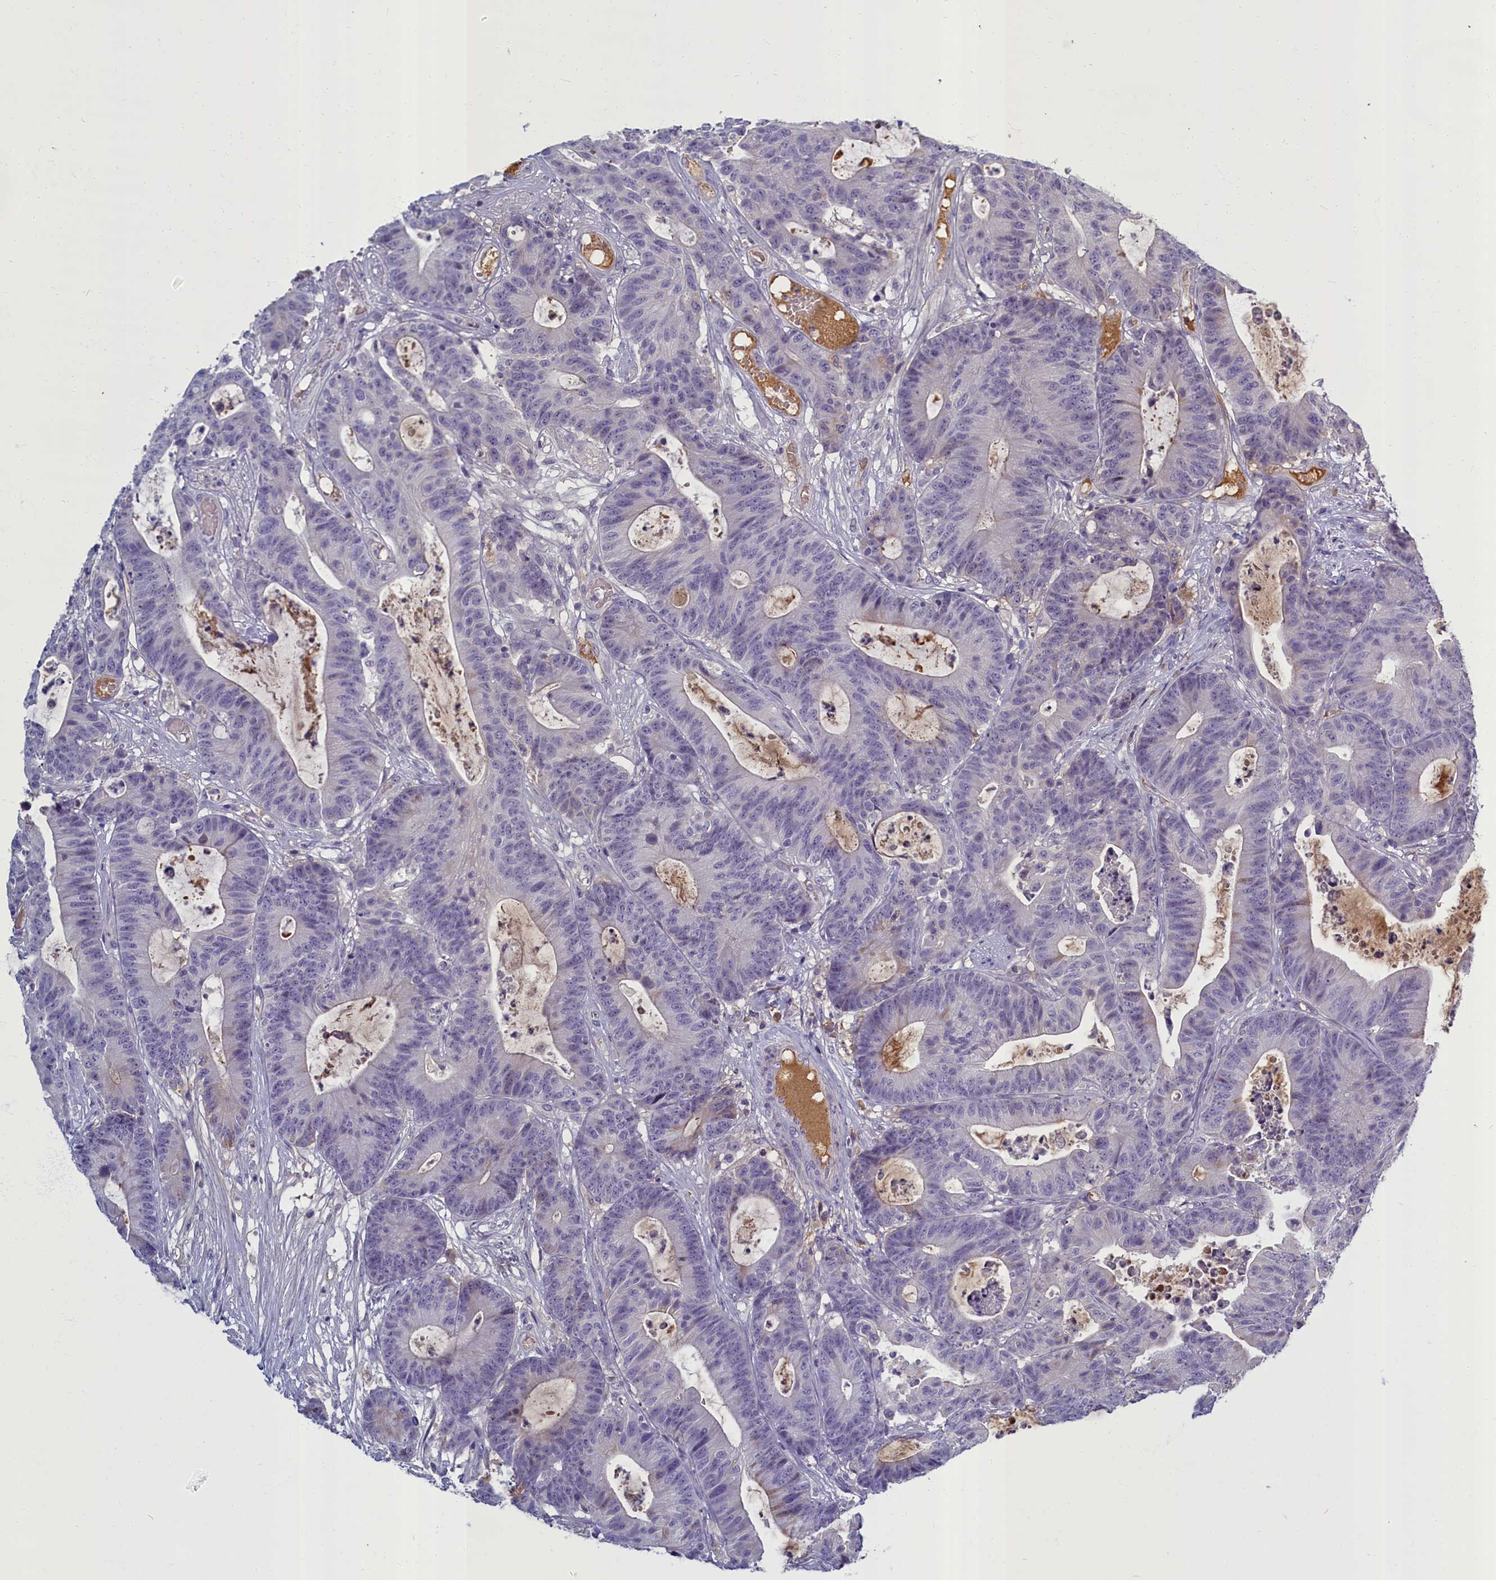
{"staining": {"intensity": "negative", "quantity": "none", "location": "none"}, "tissue": "colorectal cancer", "cell_type": "Tumor cells", "image_type": "cancer", "snomed": [{"axis": "morphology", "description": "Adenocarcinoma, NOS"}, {"axis": "topography", "description": "Colon"}], "caption": "Adenocarcinoma (colorectal) was stained to show a protein in brown. There is no significant expression in tumor cells.", "gene": "SV2C", "patient": {"sex": "female", "age": 84}}